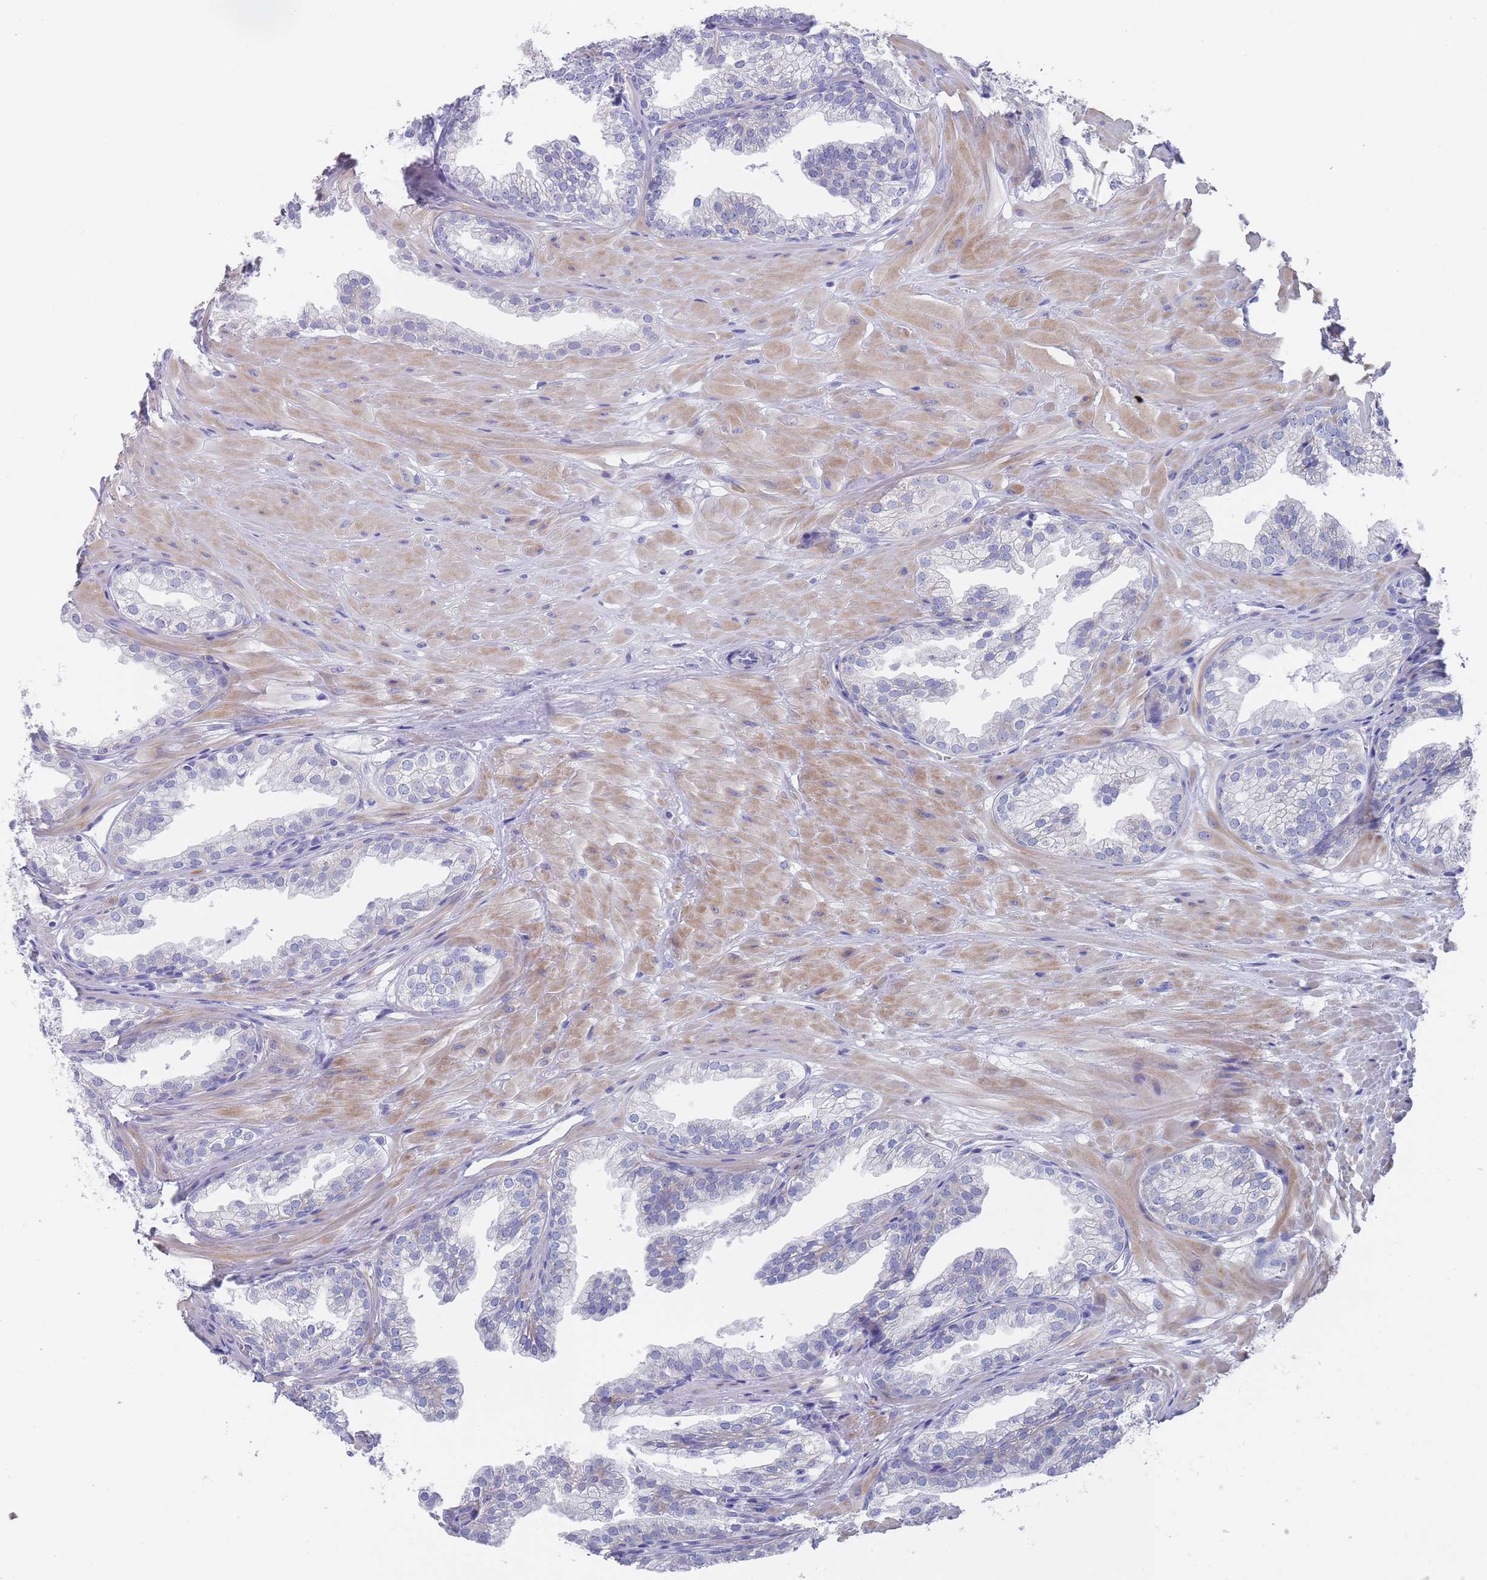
{"staining": {"intensity": "negative", "quantity": "none", "location": "none"}, "tissue": "prostate", "cell_type": "Glandular cells", "image_type": "normal", "snomed": [{"axis": "morphology", "description": "Normal tissue, NOS"}, {"axis": "topography", "description": "Prostate"}, {"axis": "topography", "description": "Peripheral nerve tissue"}], "caption": "The image shows no staining of glandular cells in unremarkable prostate.", "gene": "SCCPDH", "patient": {"sex": "male", "age": 55}}